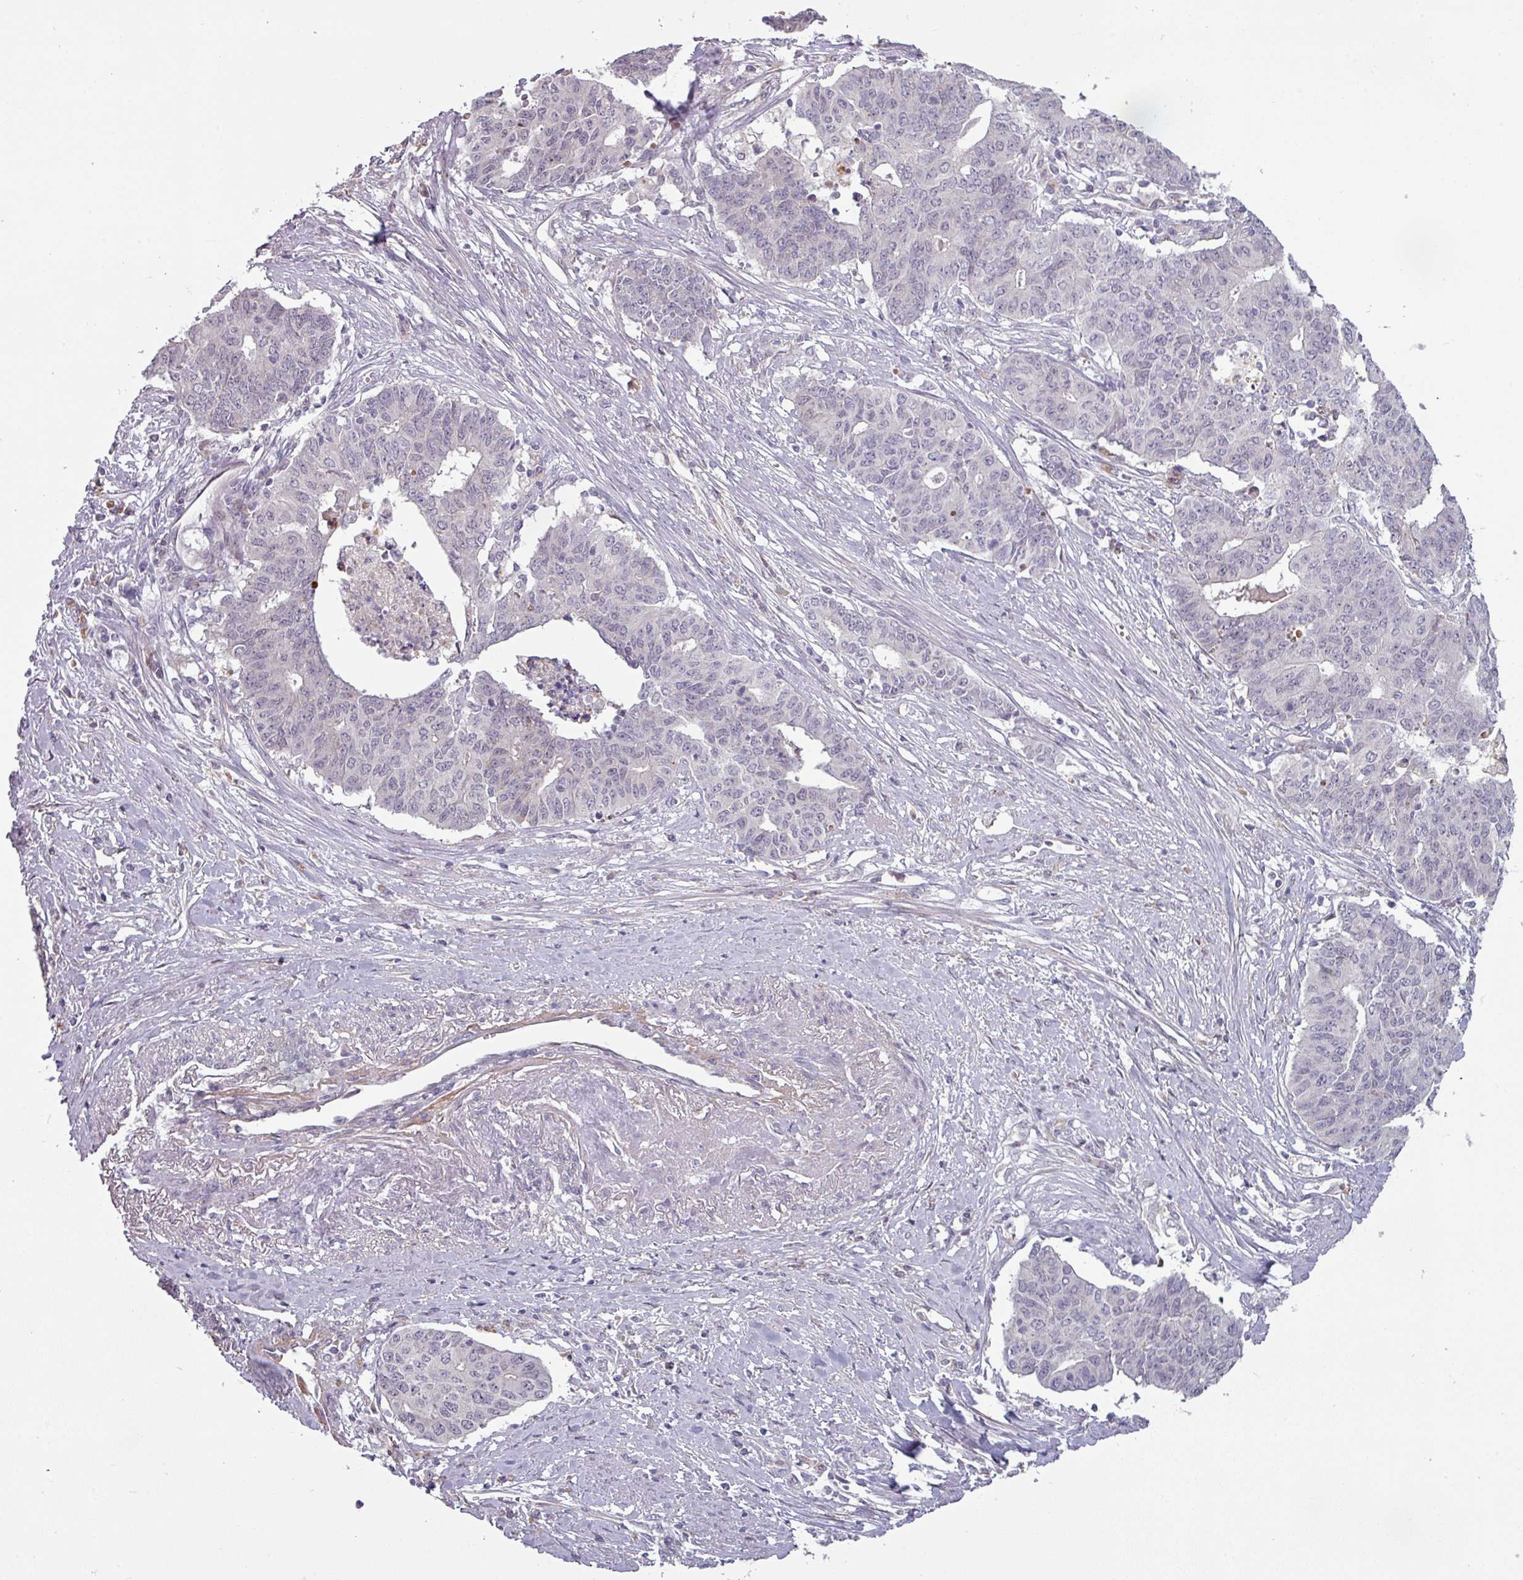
{"staining": {"intensity": "negative", "quantity": "none", "location": "none"}, "tissue": "endometrial cancer", "cell_type": "Tumor cells", "image_type": "cancer", "snomed": [{"axis": "morphology", "description": "Adenocarcinoma, NOS"}, {"axis": "topography", "description": "Endometrium"}], "caption": "Micrograph shows no protein expression in tumor cells of endometrial cancer (adenocarcinoma) tissue.", "gene": "C2orf16", "patient": {"sex": "female", "age": 59}}